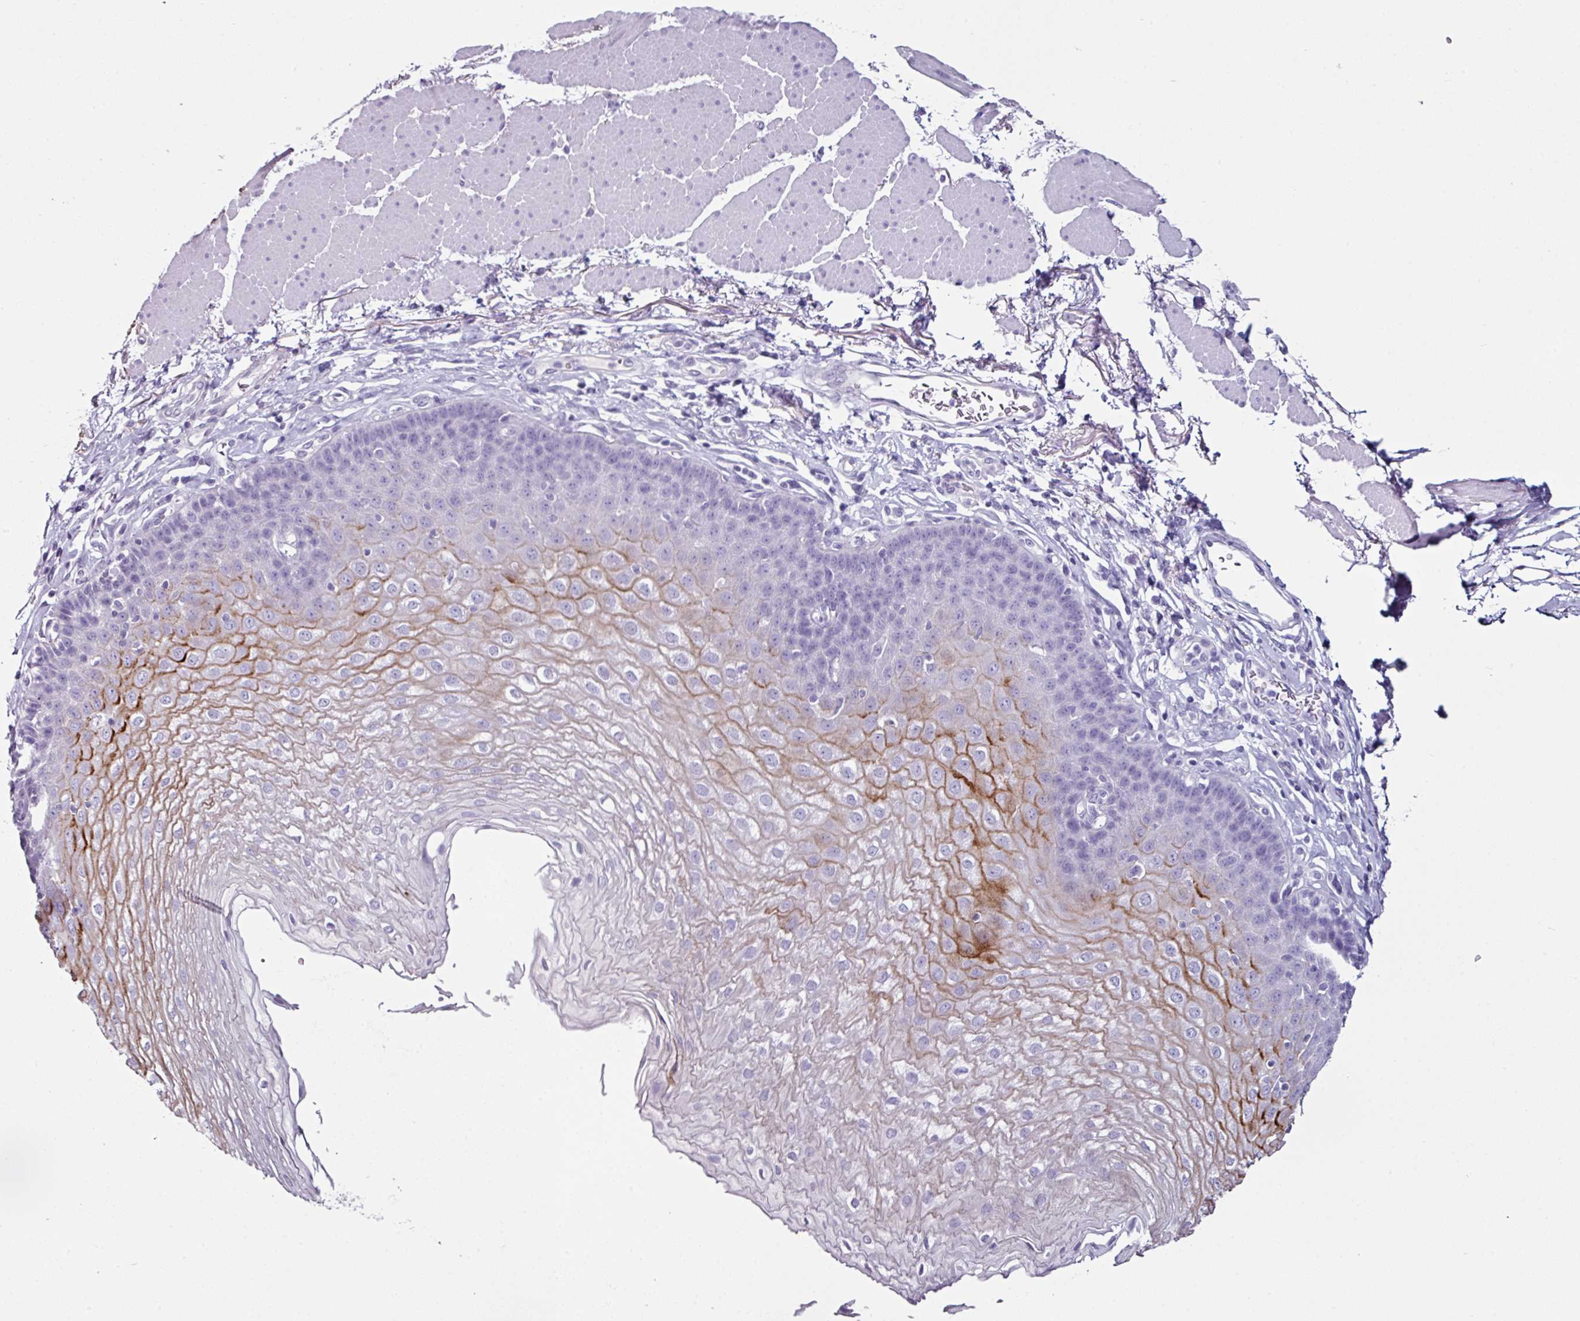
{"staining": {"intensity": "strong", "quantity": "<25%", "location": "cytoplasmic/membranous"}, "tissue": "esophagus", "cell_type": "Squamous epithelial cells", "image_type": "normal", "snomed": [{"axis": "morphology", "description": "Normal tissue, NOS"}, {"axis": "topography", "description": "Esophagus"}], "caption": "Immunohistochemistry (IHC) (DAB (3,3'-diaminobenzidine)) staining of normal human esophagus shows strong cytoplasmic/membranous protein positivity in about <25% of squamous epithelial cells.", "gene": "GLP2R", "patient": {"sex": "female", "age": 81}}